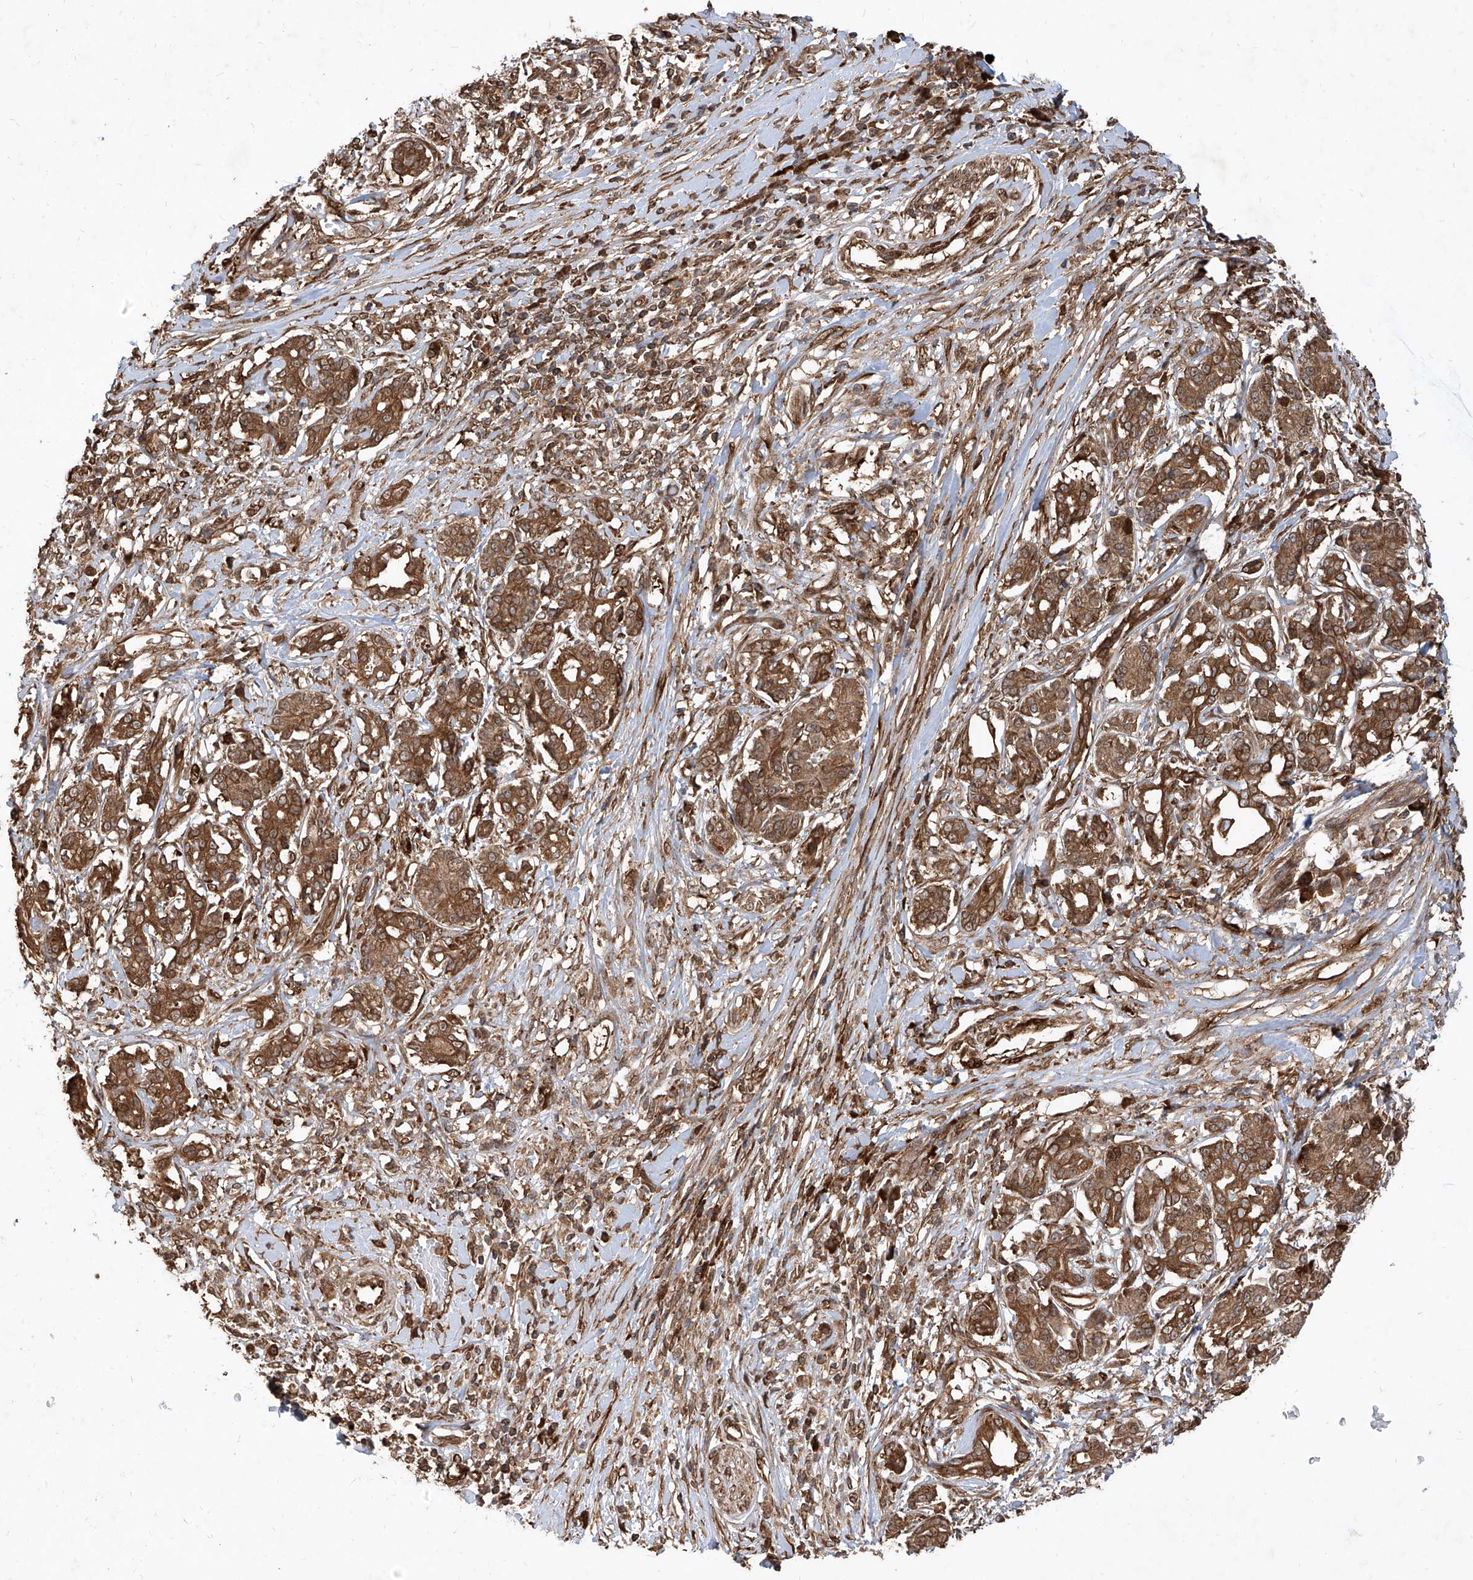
{"staining": {"intensity": "moderate", "quantity": ">75%", "location": "cytoplasmic/membranous"}, "tissue": "pancreatic cancer", "cell_type": "Tumor cells", "image_type": "cancer", "snomed": [{"axis": "morphology", "description": "Adenocarcinoma, NOS"}, {"axis": "topography", "description": "Pancreas"}], "caption": "The immunohistochemical stain shows moderate cytoplasmic/membranous expression in tumor cells of pancreatic cancer (adenocarcinoma) tissue. Nuclei are stained in blue.", "gene": "MAGED2", "patient": {"sex": "female", "age": 56}}